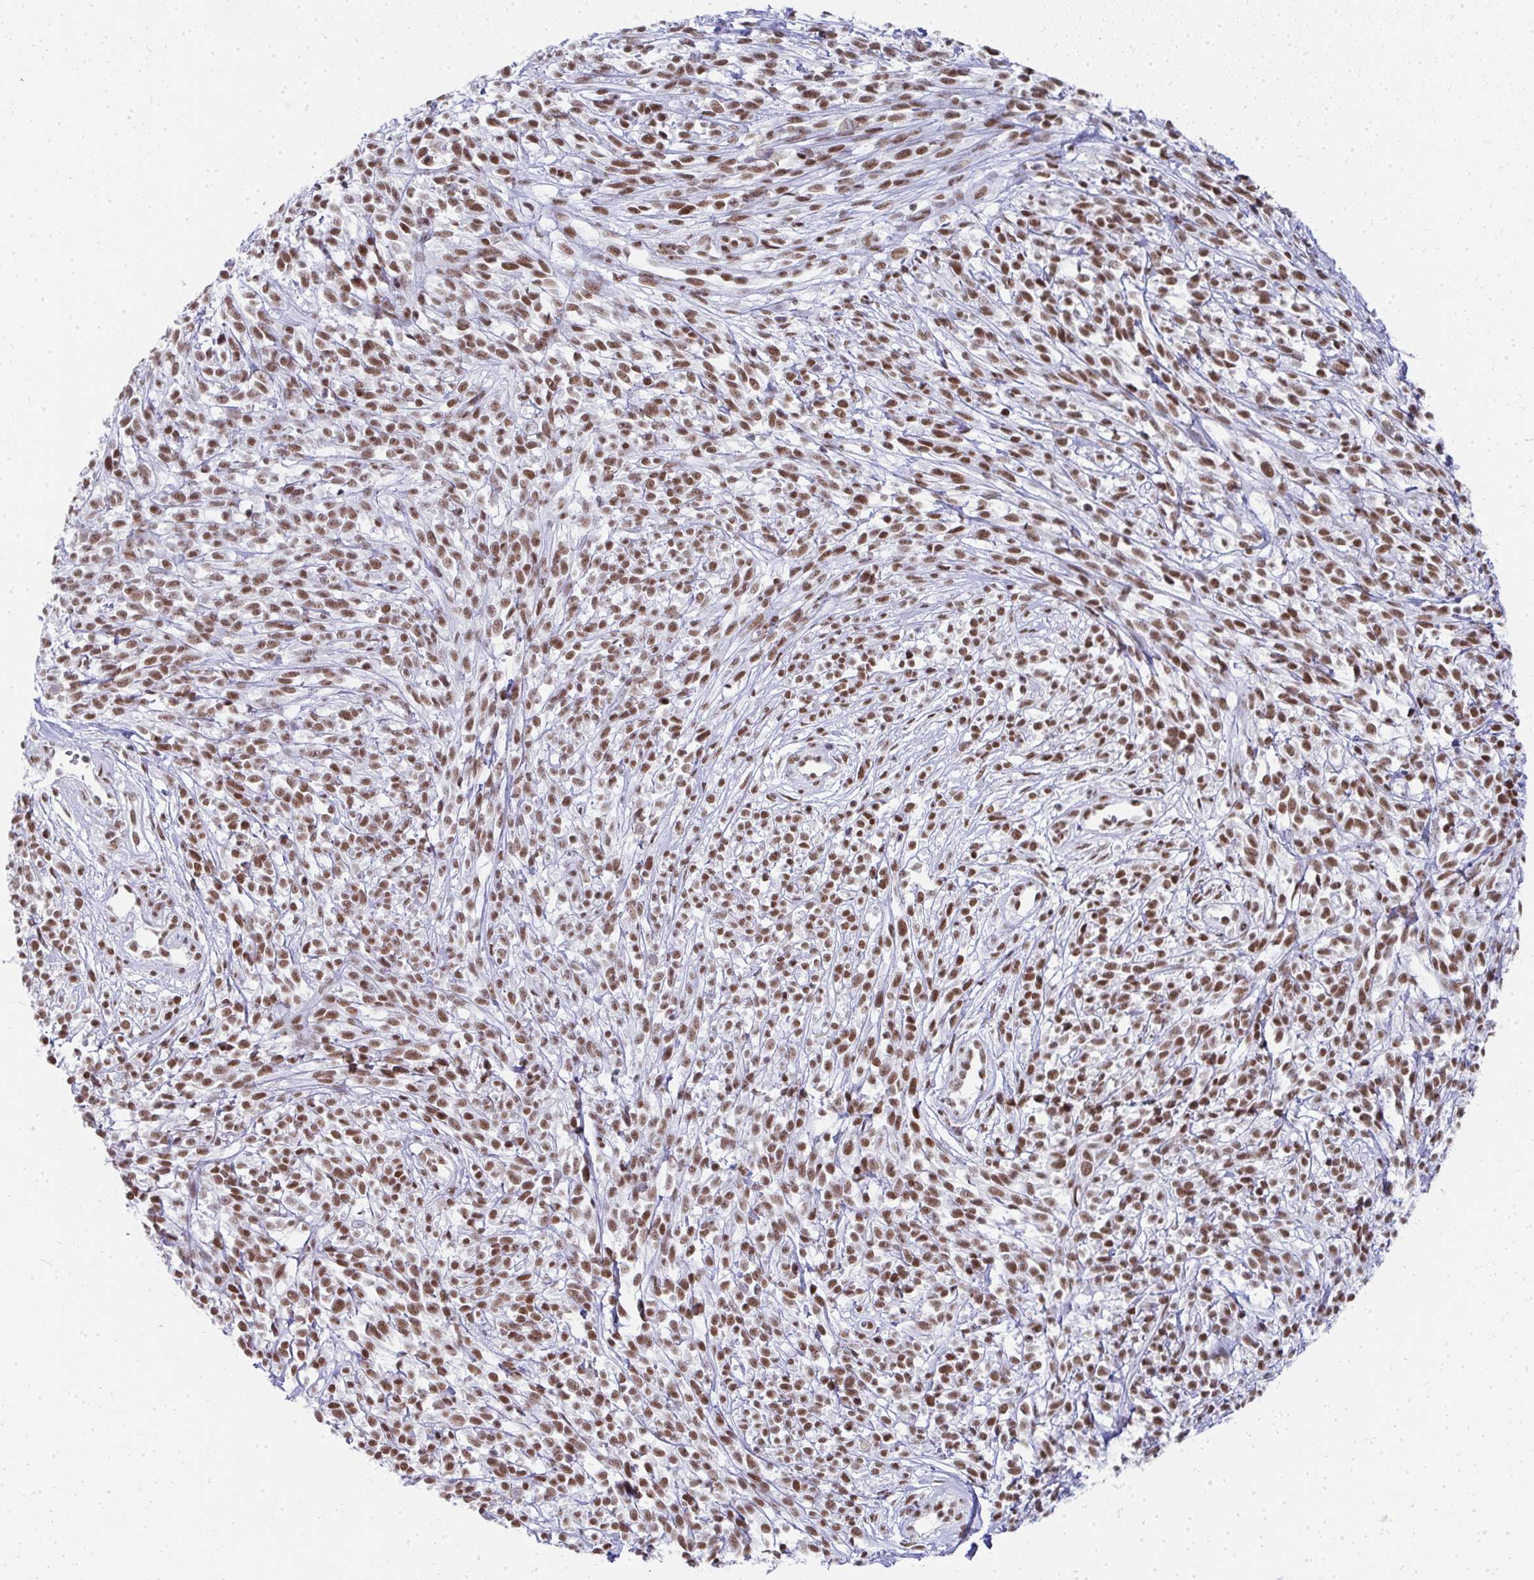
{"staining": {"intensity": "moderate", "quantity": ">75%", "location": "nuclear"}, "tissue": "melanoma", "cell_type": "Tumor cells", "image_type": "cancer", "snomed": [{"axis": "morphology", "description": "Malignant melanoma, NOS"}, {"axis": "topography", "description": "Skin"}, {"axis": "topography", "description": "Skin of trunk"}], "caption": "This is a histology image of immunohistochemistry (IHC) staining of malignant melanoma, which shows moderate expression in the nuclear of tumor cells.", "gene": "CREBBP", "patient": {"sex": "male", "age": 74}}